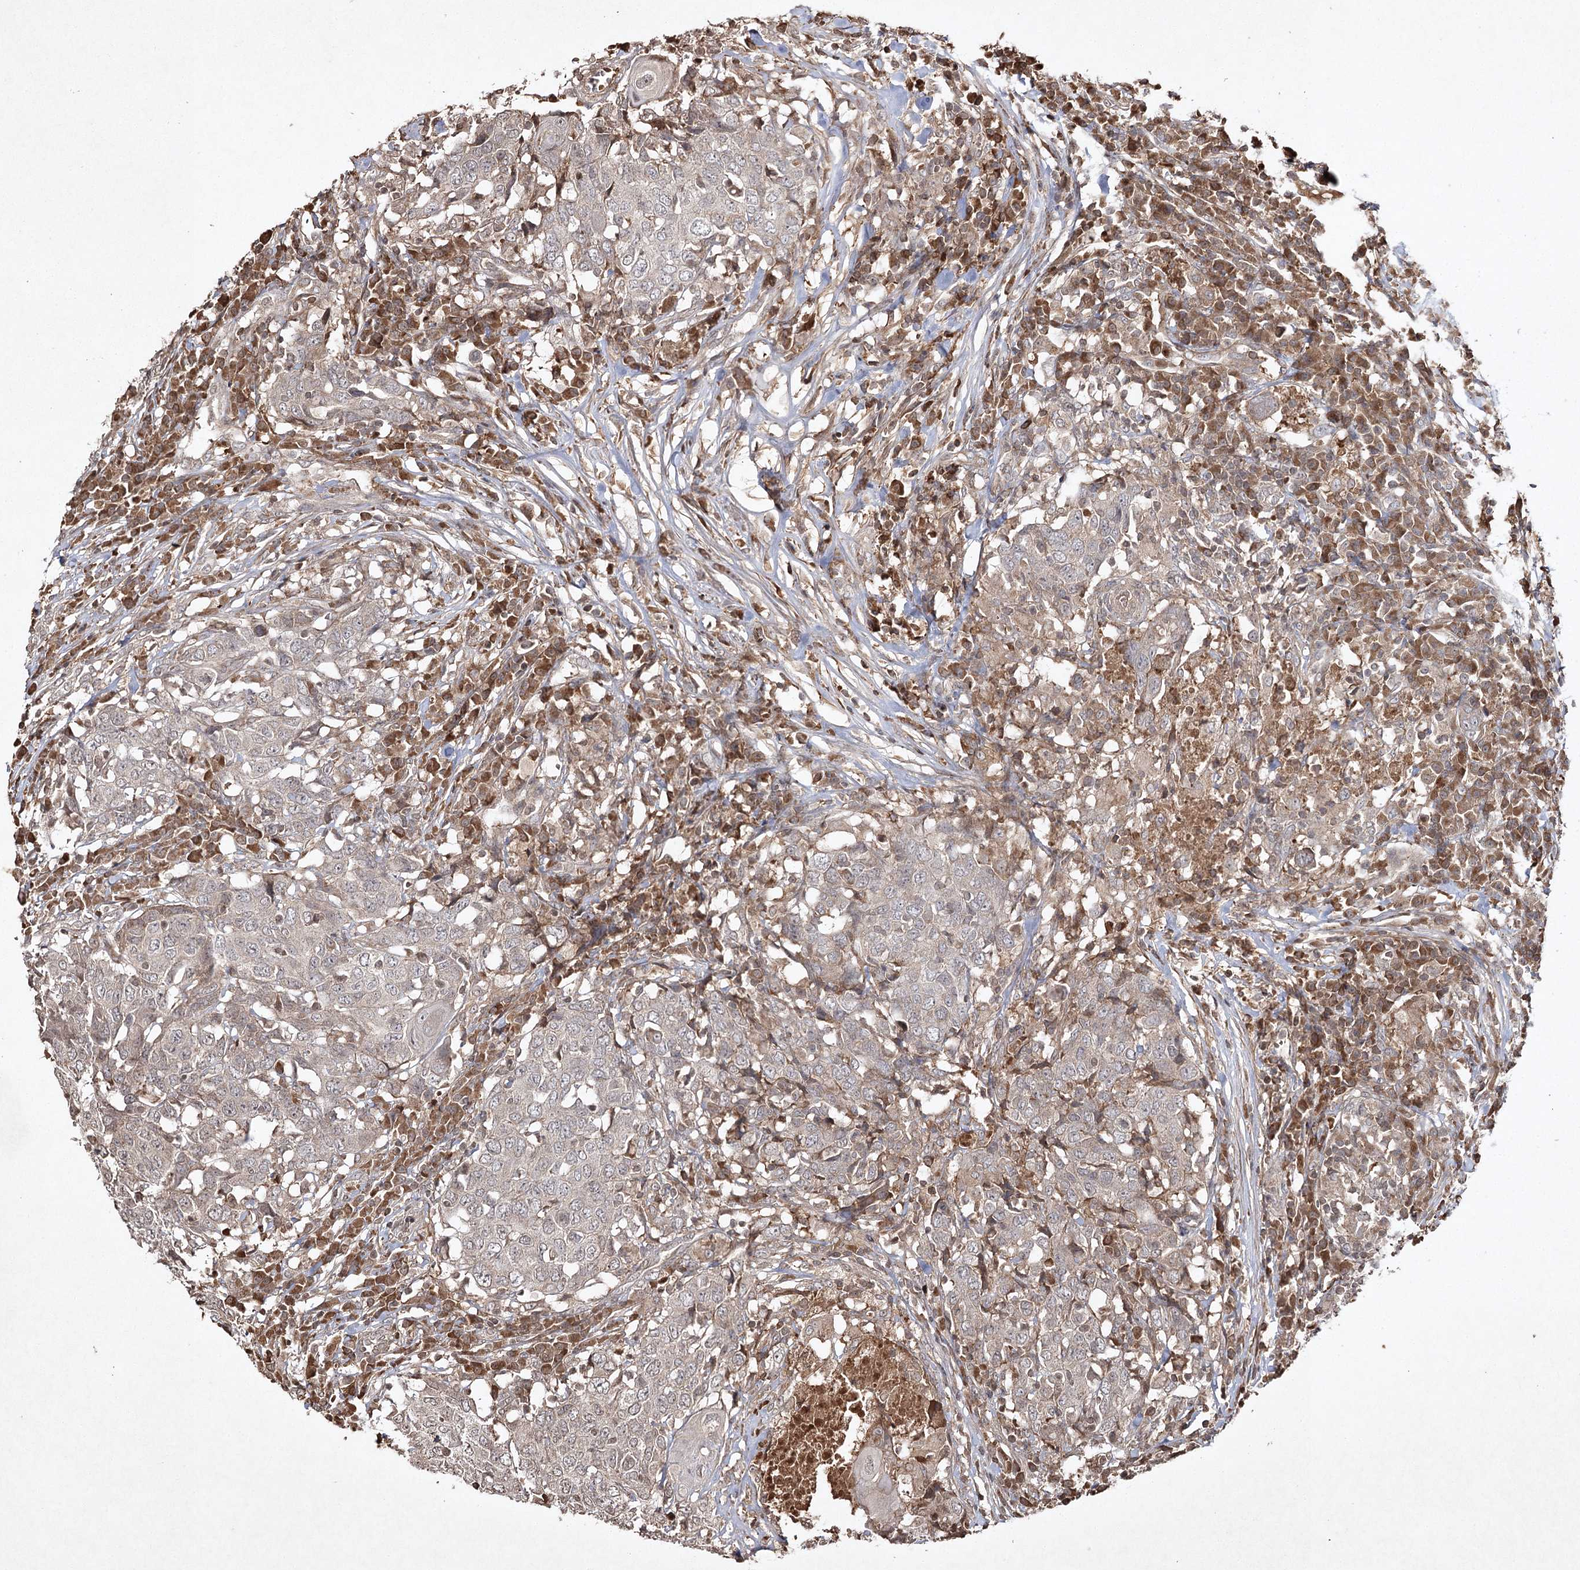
{"staining": {"intensity": "negative", "quantity": "none", "location": "none"}, "tissue": "head and neck cancer", "cell_type": "Tumor cells", "image_type": "cancer", "snomed": [{"axis": "morphology", "description": "Squamous cell carcinoma, NOS"}, {"axis": "topography", "description": "Head-Neck"}], "caption": "Squamous cell carcinoma (head and neck) stained for a protein using immunohistochemistry (IHC) shows no staining tumor cells.", "gene": "CYP2B6", "patient": {"sex": "male", "age": 66}}